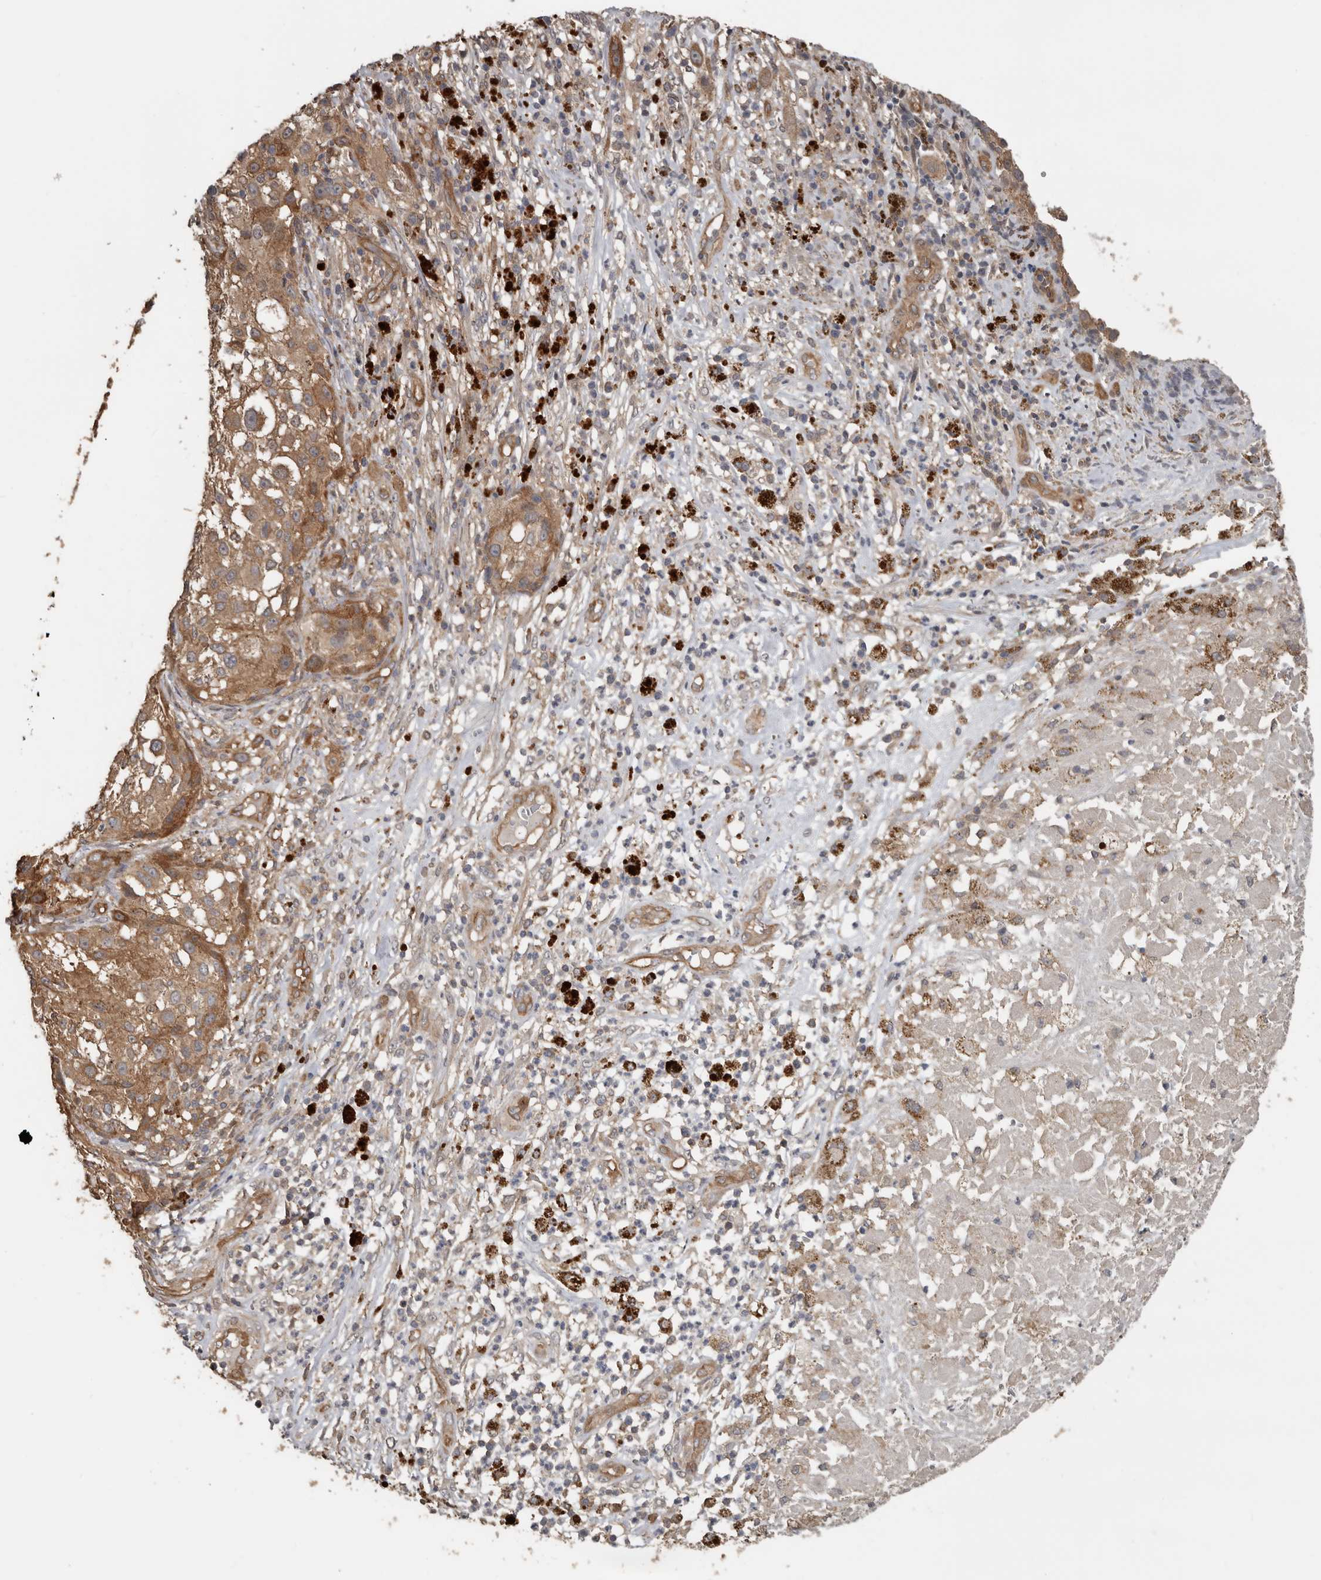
{"staining": {"intensity": "moderate", "quantity": ">75%", "location": "cytoplasmic/membranous"}, "tissue": "melanoma", "cell_type": "Tumor cells", "image_type": "cancer", "snomed": [{"axis": "morphology", "description": "Necrosis, NOS"}, {"axis": "morphology", "description": "Malignant melanoma, NOS"}, {"axis": "topography", "description": "Skin"}], "caption": "Melanoma stained with a protein marker demonstrates moderate staining in tumor cells.", "gene": "EXOC3L1", "patient": {"sex": "female", "age": 87}}